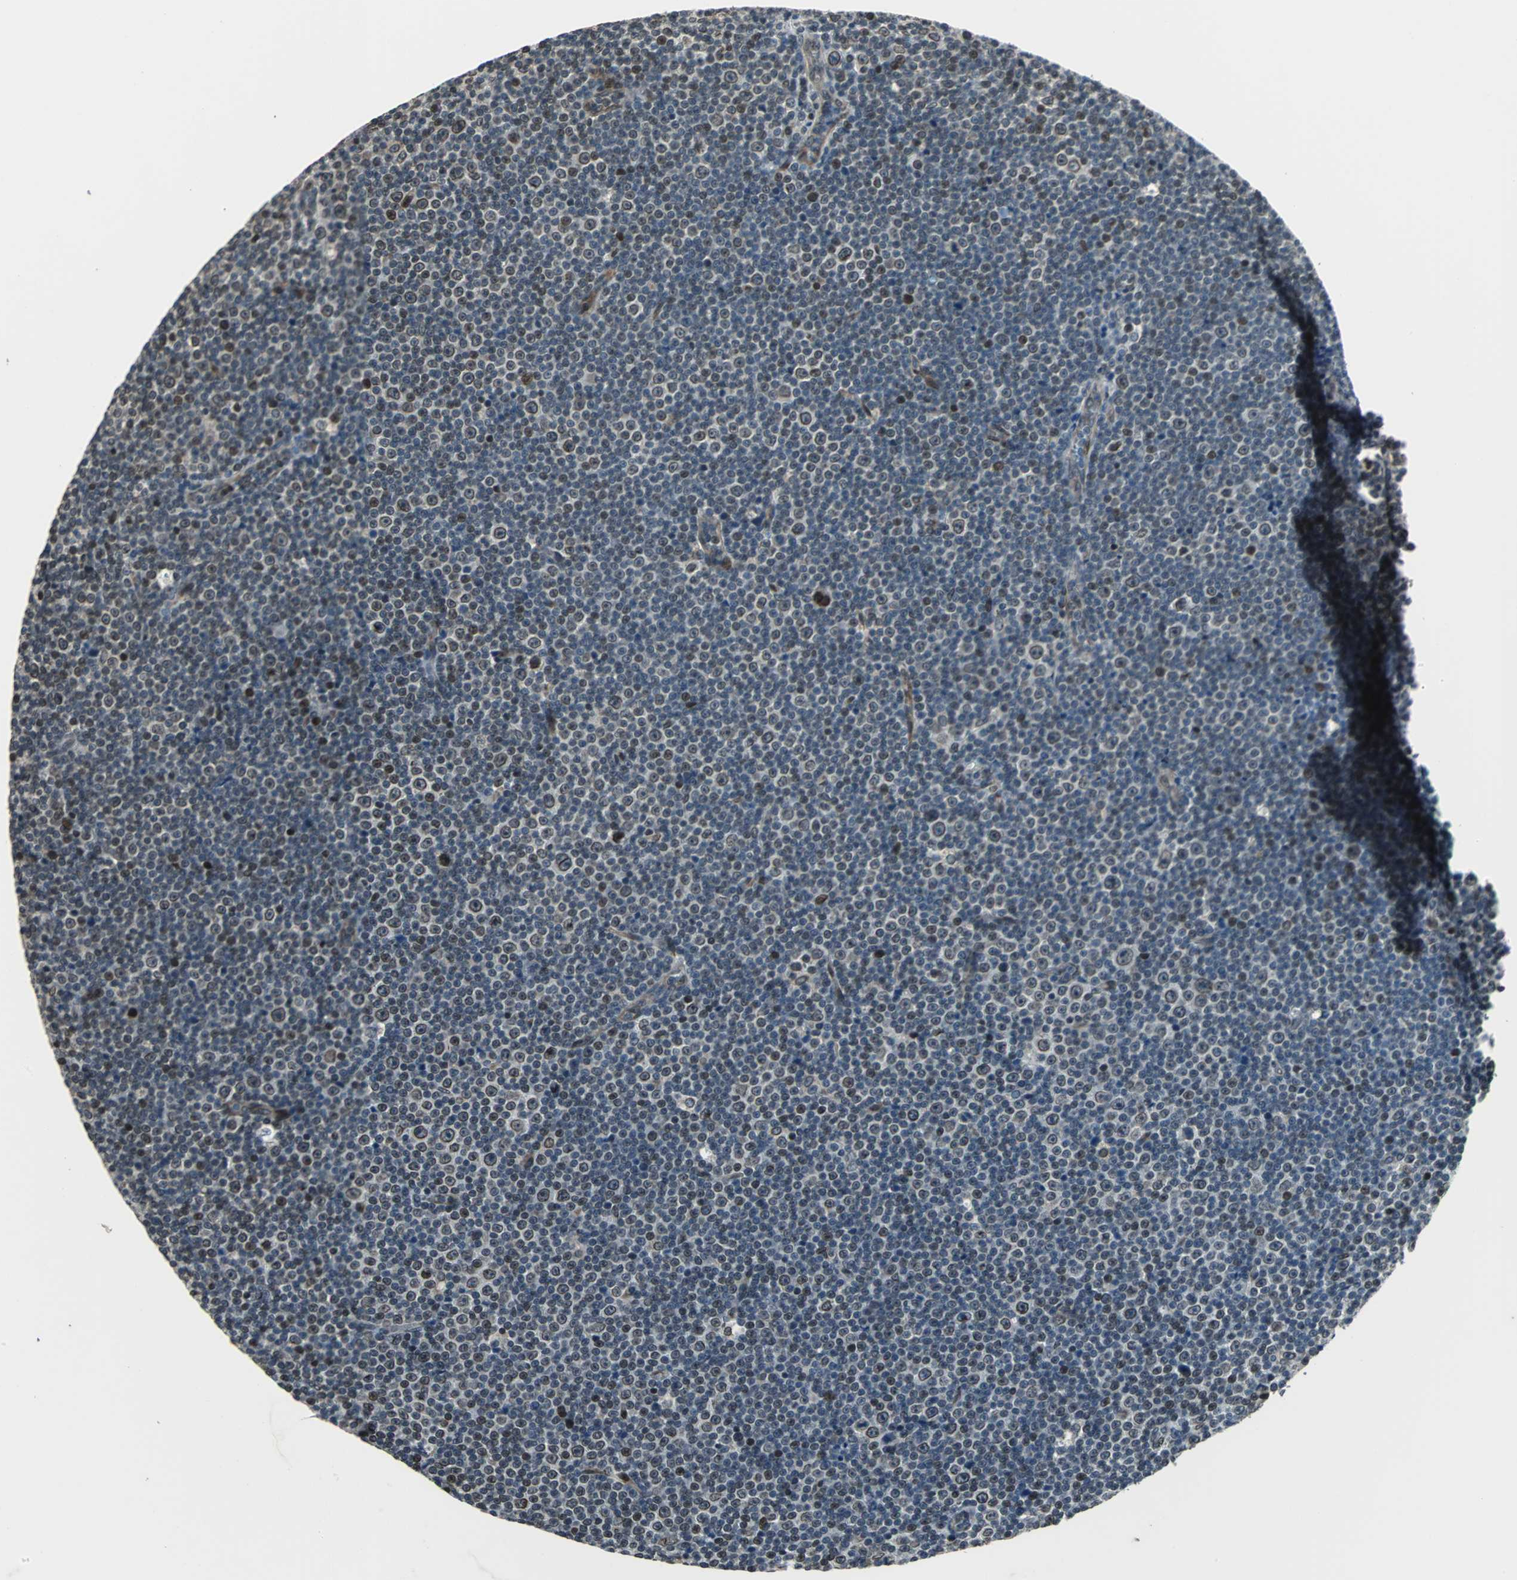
{"staining": {"intensity": "moderate", "quantity": "<25%", "location": "cytoplasmic/membranous,nuclear"}, "tissue": "lymphoma", "cell_type": "Tumor cells", "image_type": "cancer", "snomed": [{"axis": "morphology", "description": "Malignant lymphoma, non-Hodgkin's type, Low grade"}, {"axis": "topography", "description": "Lymph node"}], "caption": "Human malignant lymphoma, non-Hodgkin's type (low-grade) stained for a protein (brown) demonstrates moderate cytoplasmic/membranous and nuclear positive expression in about <25% of tumor cells.", "gene": "BRIP1", "patient": {"sex": "female", "age": 67}}